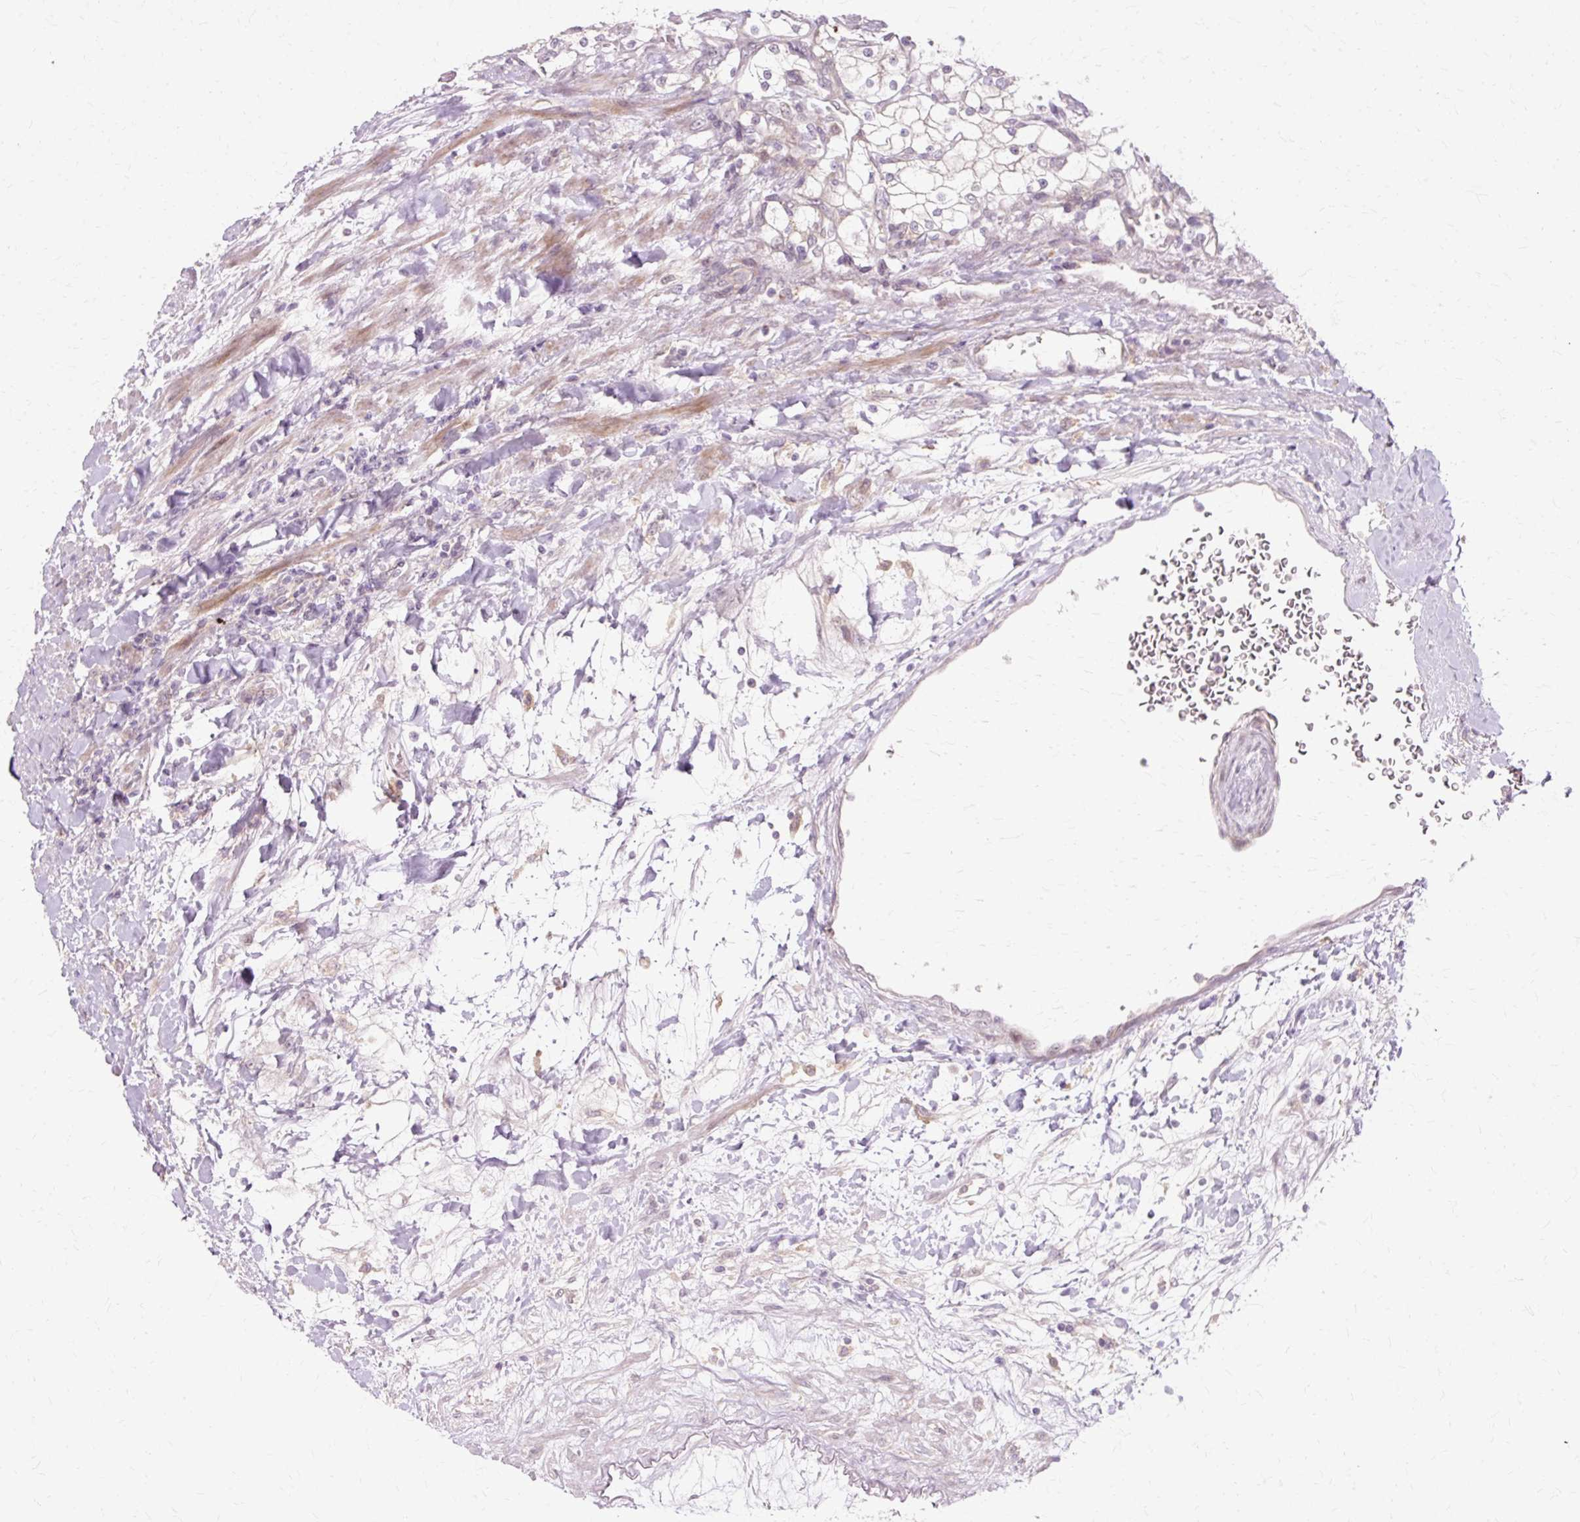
{"staining": {"intensity": "negative", "quantity": "none", "location": "none"}, "tissue": "renal cancer", "cell_type": "Tumor cells", "image_type": "cancer", "snomed": [{"axis": "morphology", "description": "Adenocarcinoma, NOS"}, {"axis": "topography", "description": "Kidney"}], "caption": "Tumor cells show no significant expression in renal cancer (adenocarcinoma).", "gene": "GEMIN2", "patient": {"sex": "male", "age": 80}}